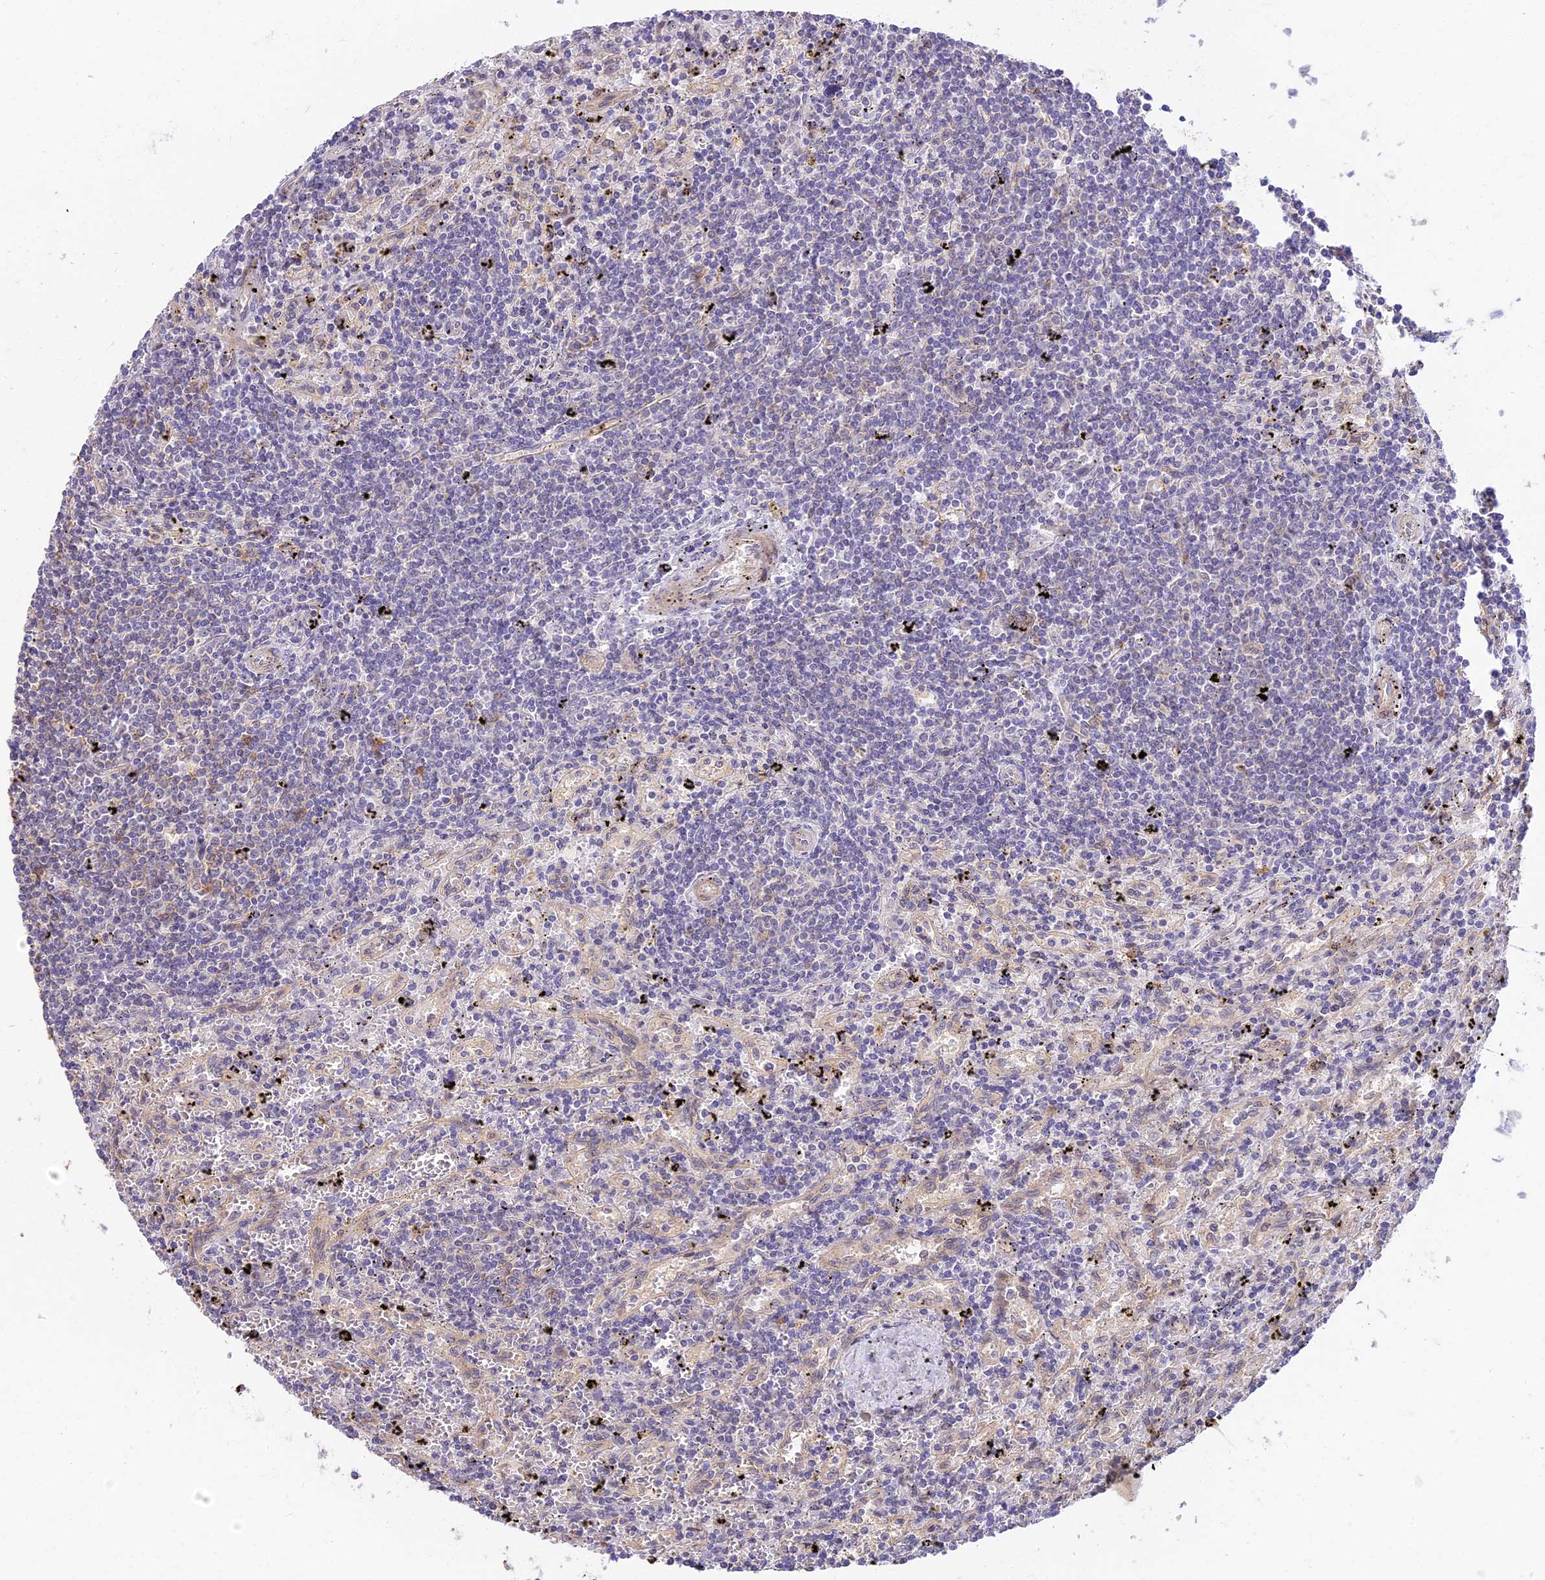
{"staining": {"intensity": "negative", "quantity": "none", "location": "none"}, "tissue": "lymphoma", "cell_type": "Tumor cells", "image_type": "cancer", "snomed": [{"axis": "morphology", "description": "Malignant lymphoma, non-Hodgkin's type, Low grade"}, {"axis": "topography", "description": "Spleen"}], "caption": "Tumor cells are negative for brown protein staining in malignant lymphoma, non-Hodgkin's type (low-grade). The staining was performed using DAB (3,3'-diaminobenzidine) to visualize the protein expression in brown, while the nuclei were stained in blue with hematoxylin (Magnification: 20x).", "gene": "NOD2", "patient": {"sex": "male", "age": 76}}